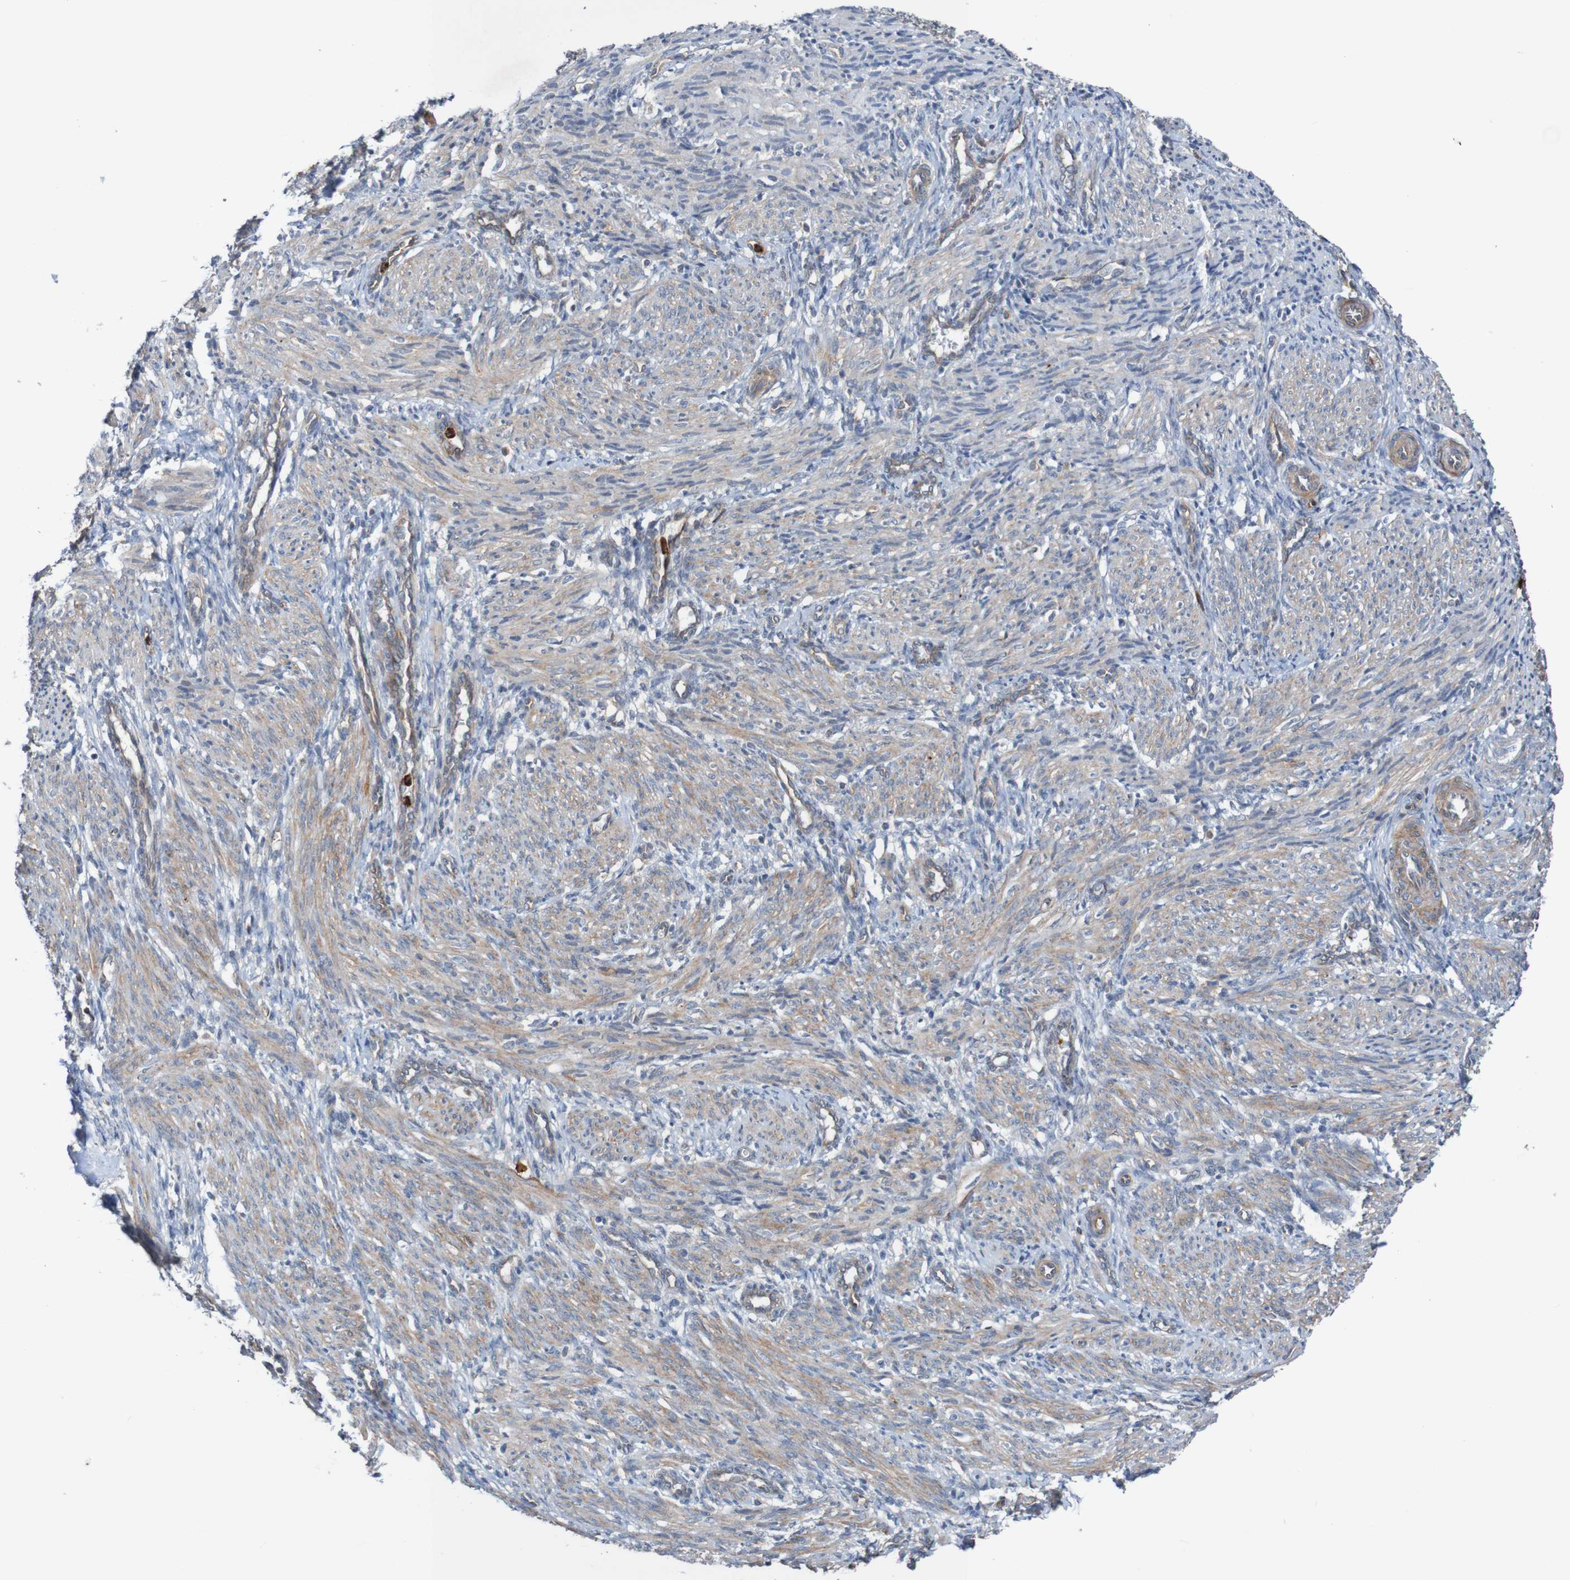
{"staining": {"intensity": "weak", "quantity": "25%-75%", "location": "cytoplasmic/membranous"}, "tissue": "smooth muscle", "cell_type": "Smooth muscle cells", "image_type": "normal", "snomed": [{"axis": "morphology", "description": "Normal tissue, NOS"}, {"axis": "topography", "description": "Endometrium"}], "caption": "Immunohistochemical staining of normal smooth muscle displays low levels of weak cytoplasmic/membranous staining in about 25%-75% of smooth muscle cells.", "gene": "ST8SIA6", "patient": {"sex": "female", "age": 33}}